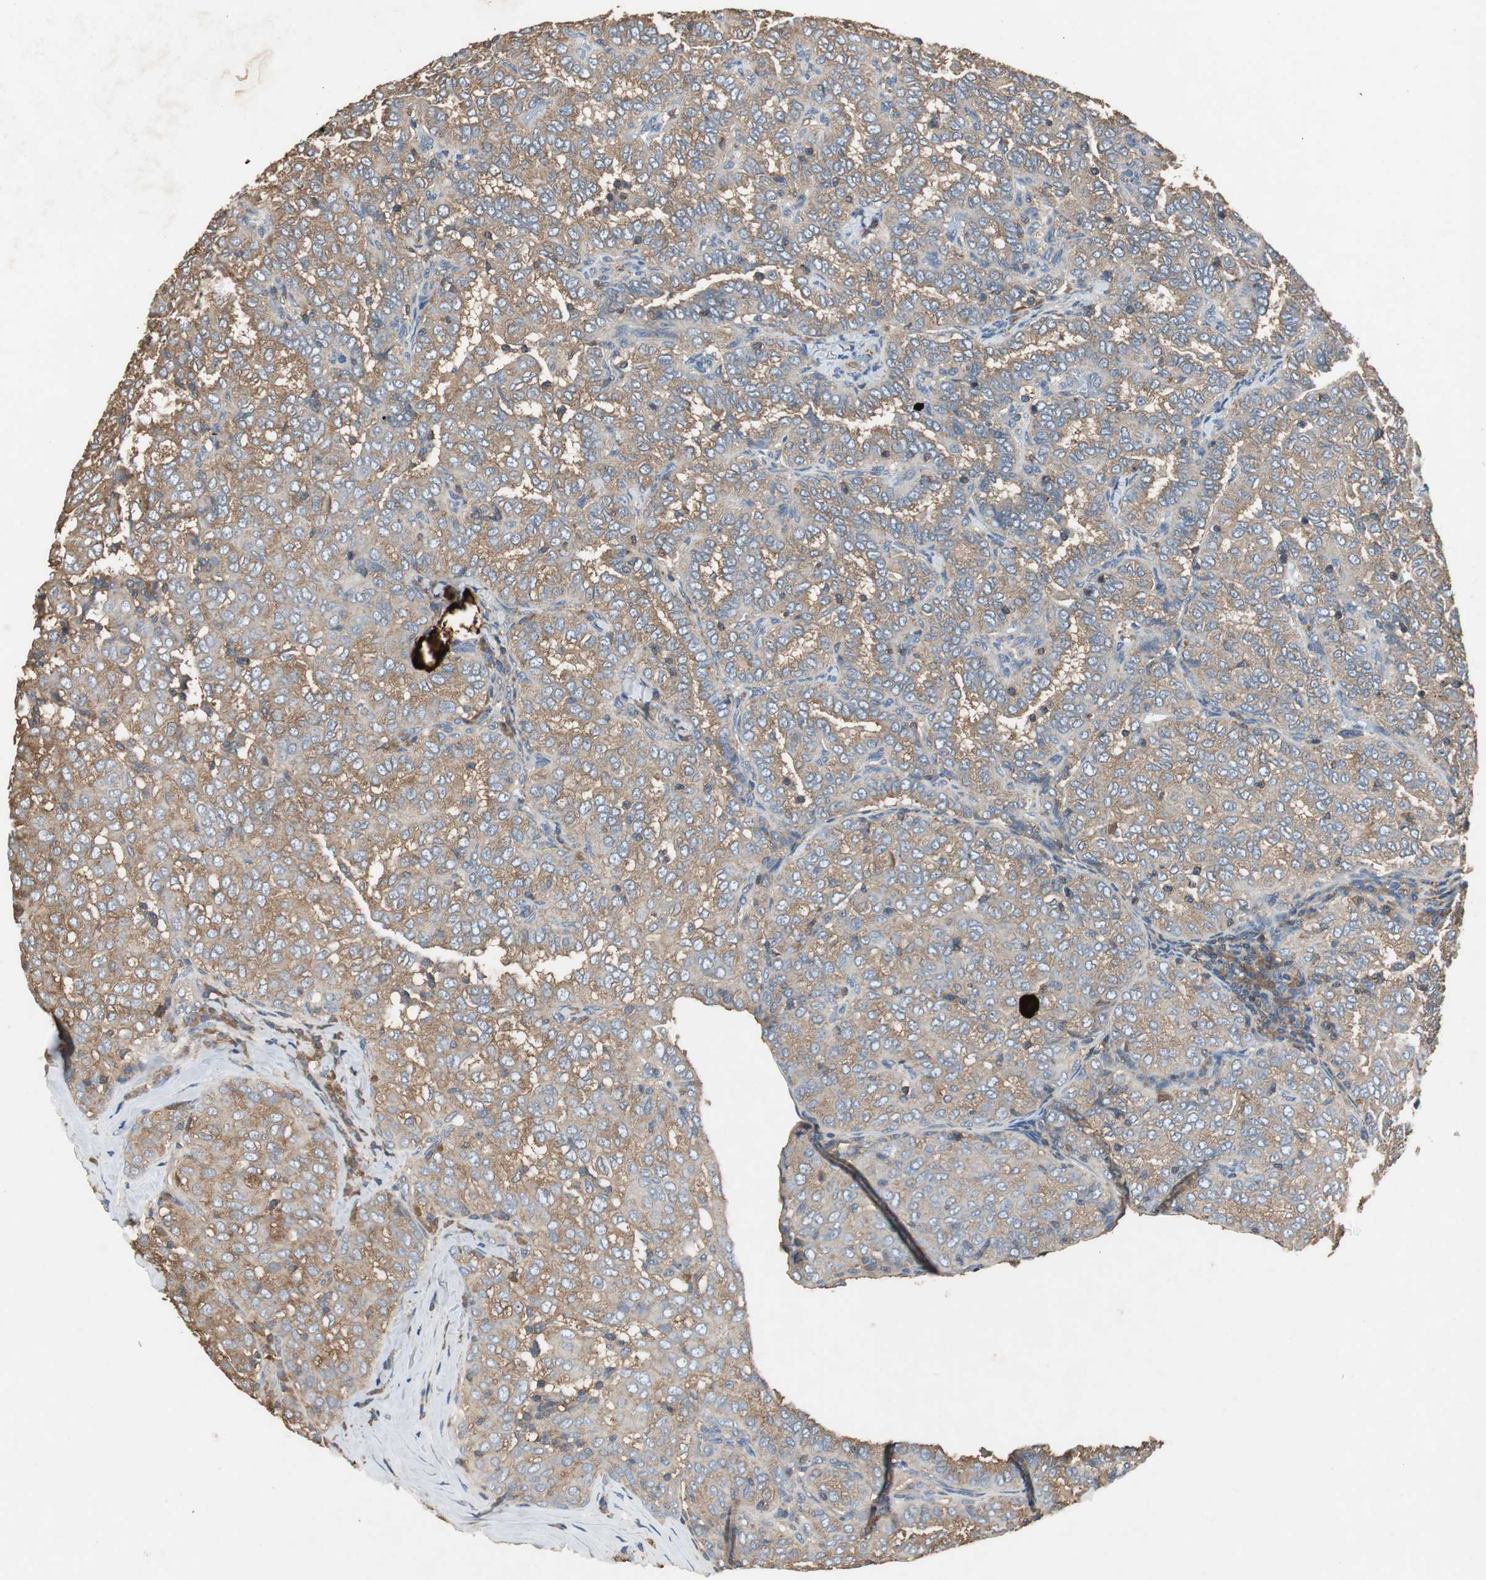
{"staining": {"intensity": "moderate", "quantity": ">75%", "location": "cytoplasmic/membranous"}, "tissue": "thyroid cancer", "cell_type": "Tumor cells", "image_type": "cancer", "snomed": [{"axis": "morphology", "description": "Papillary adenocarcinoma, NOS"}, {"axis": "topography", "description": "Thyroid gland"}], "caption": "A micrograph showing moderate cytoplasmic/membranous staining in approximately >75% of tumor cells in thyroid cancer (papillary adenocarcinoma), as visualized by brown immunohistochemical staining.", "gene": "TNFRSF14", "patient": {"sex": "female", "age": 30}}